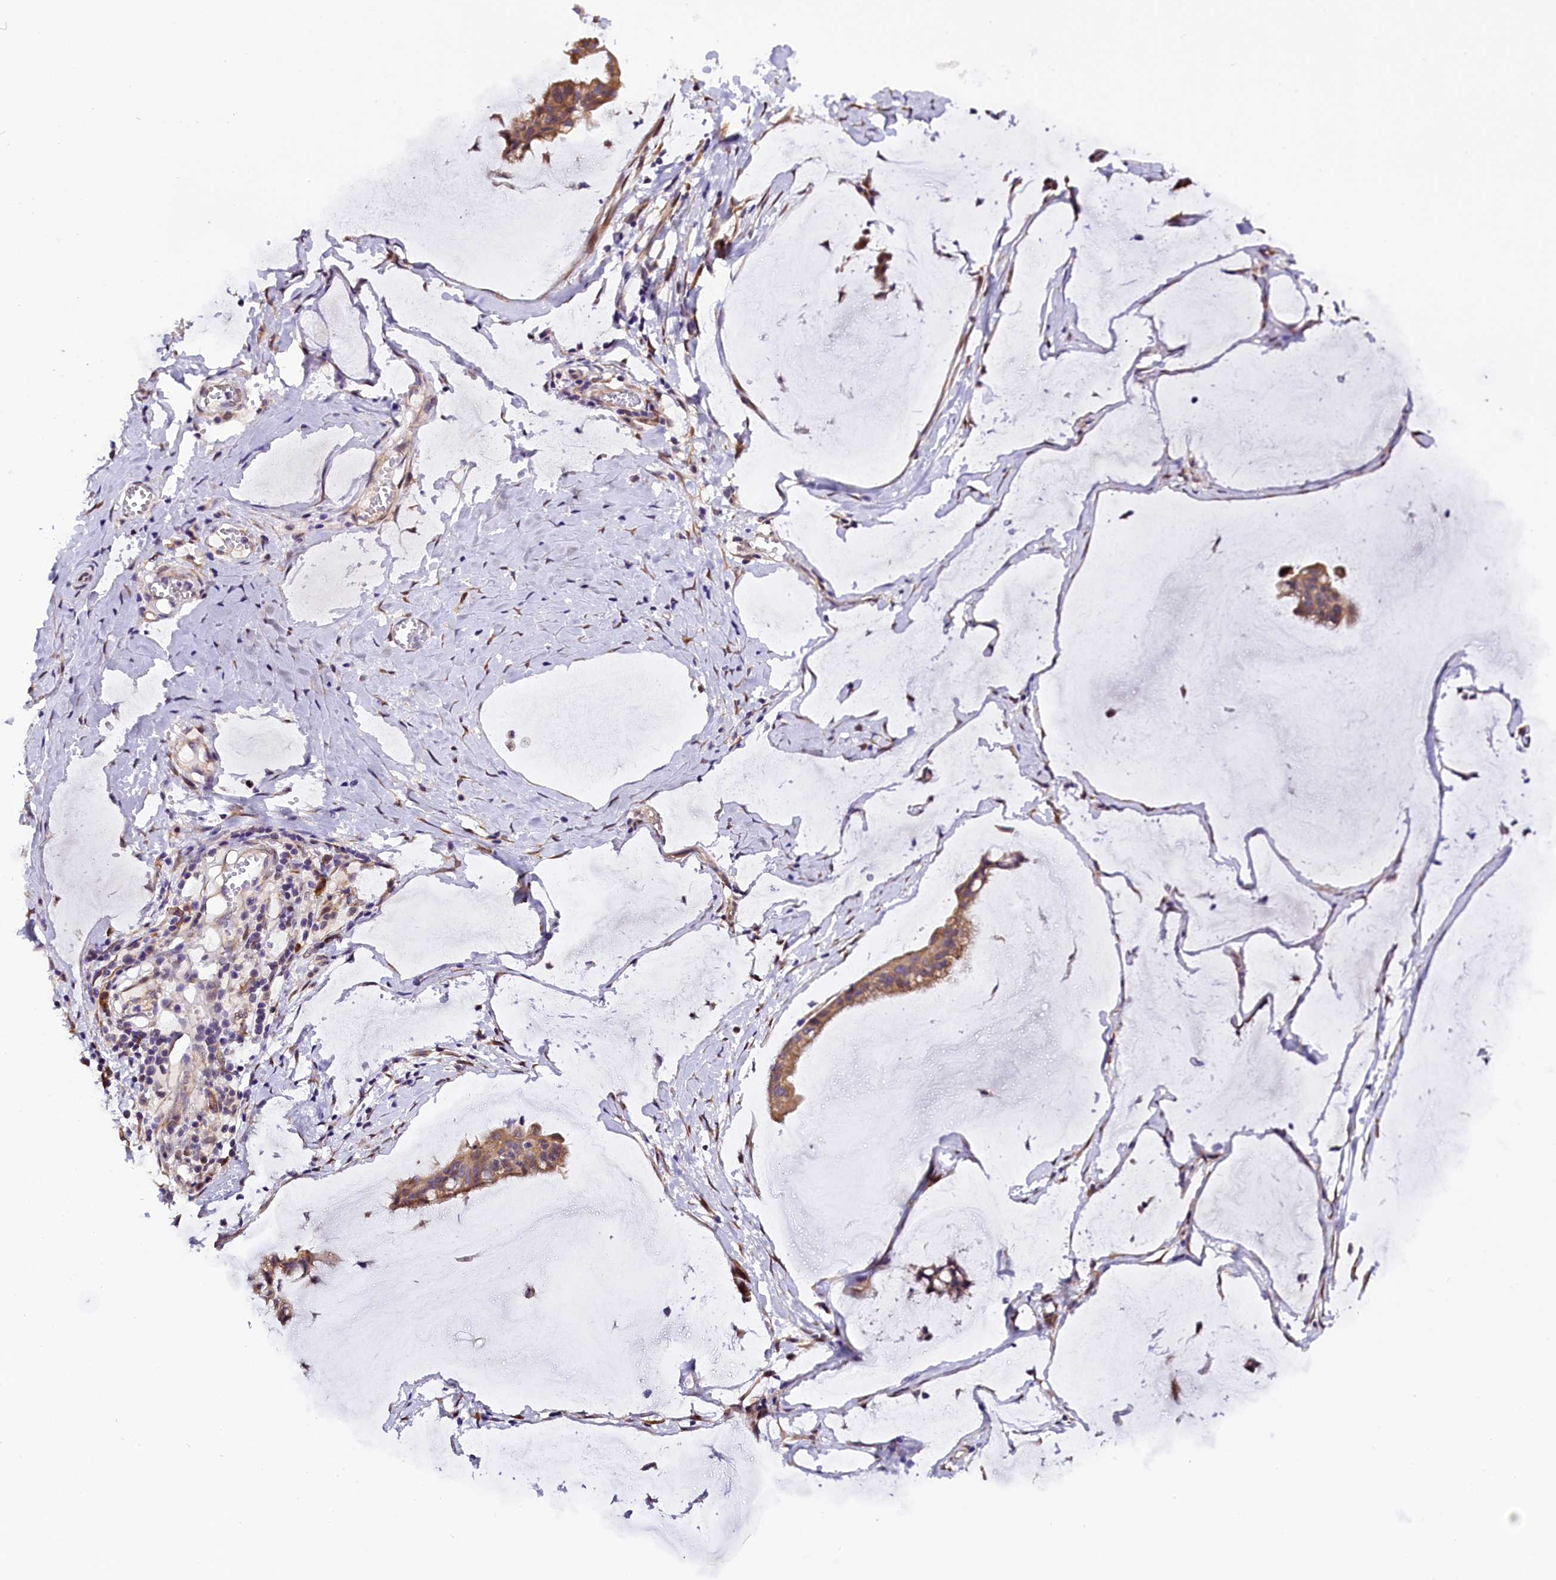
{"staining": {"intensity": "moderate", "quantity": ">75%", "location": "cytoplasmic/membranous"}, "tissue": "ovarian cancer", "cell_type": "Tumor cells", "image_type": "cancer", "snomed": [{"axis": "morphology", "description": "Cystadenocarcinoma, mucinous, NOS"}, {"axis": "topography", "description": "Ovary"}], "caption": "Immunohistochemical staining of ovarian cancer (mucinous cystadenocarcinoma) shows moderate cytoplasmic/membranous protein expression in about >75% of tumor cells.", "gene": "UACA", "patient": {"sex": "female", "age": 73}}